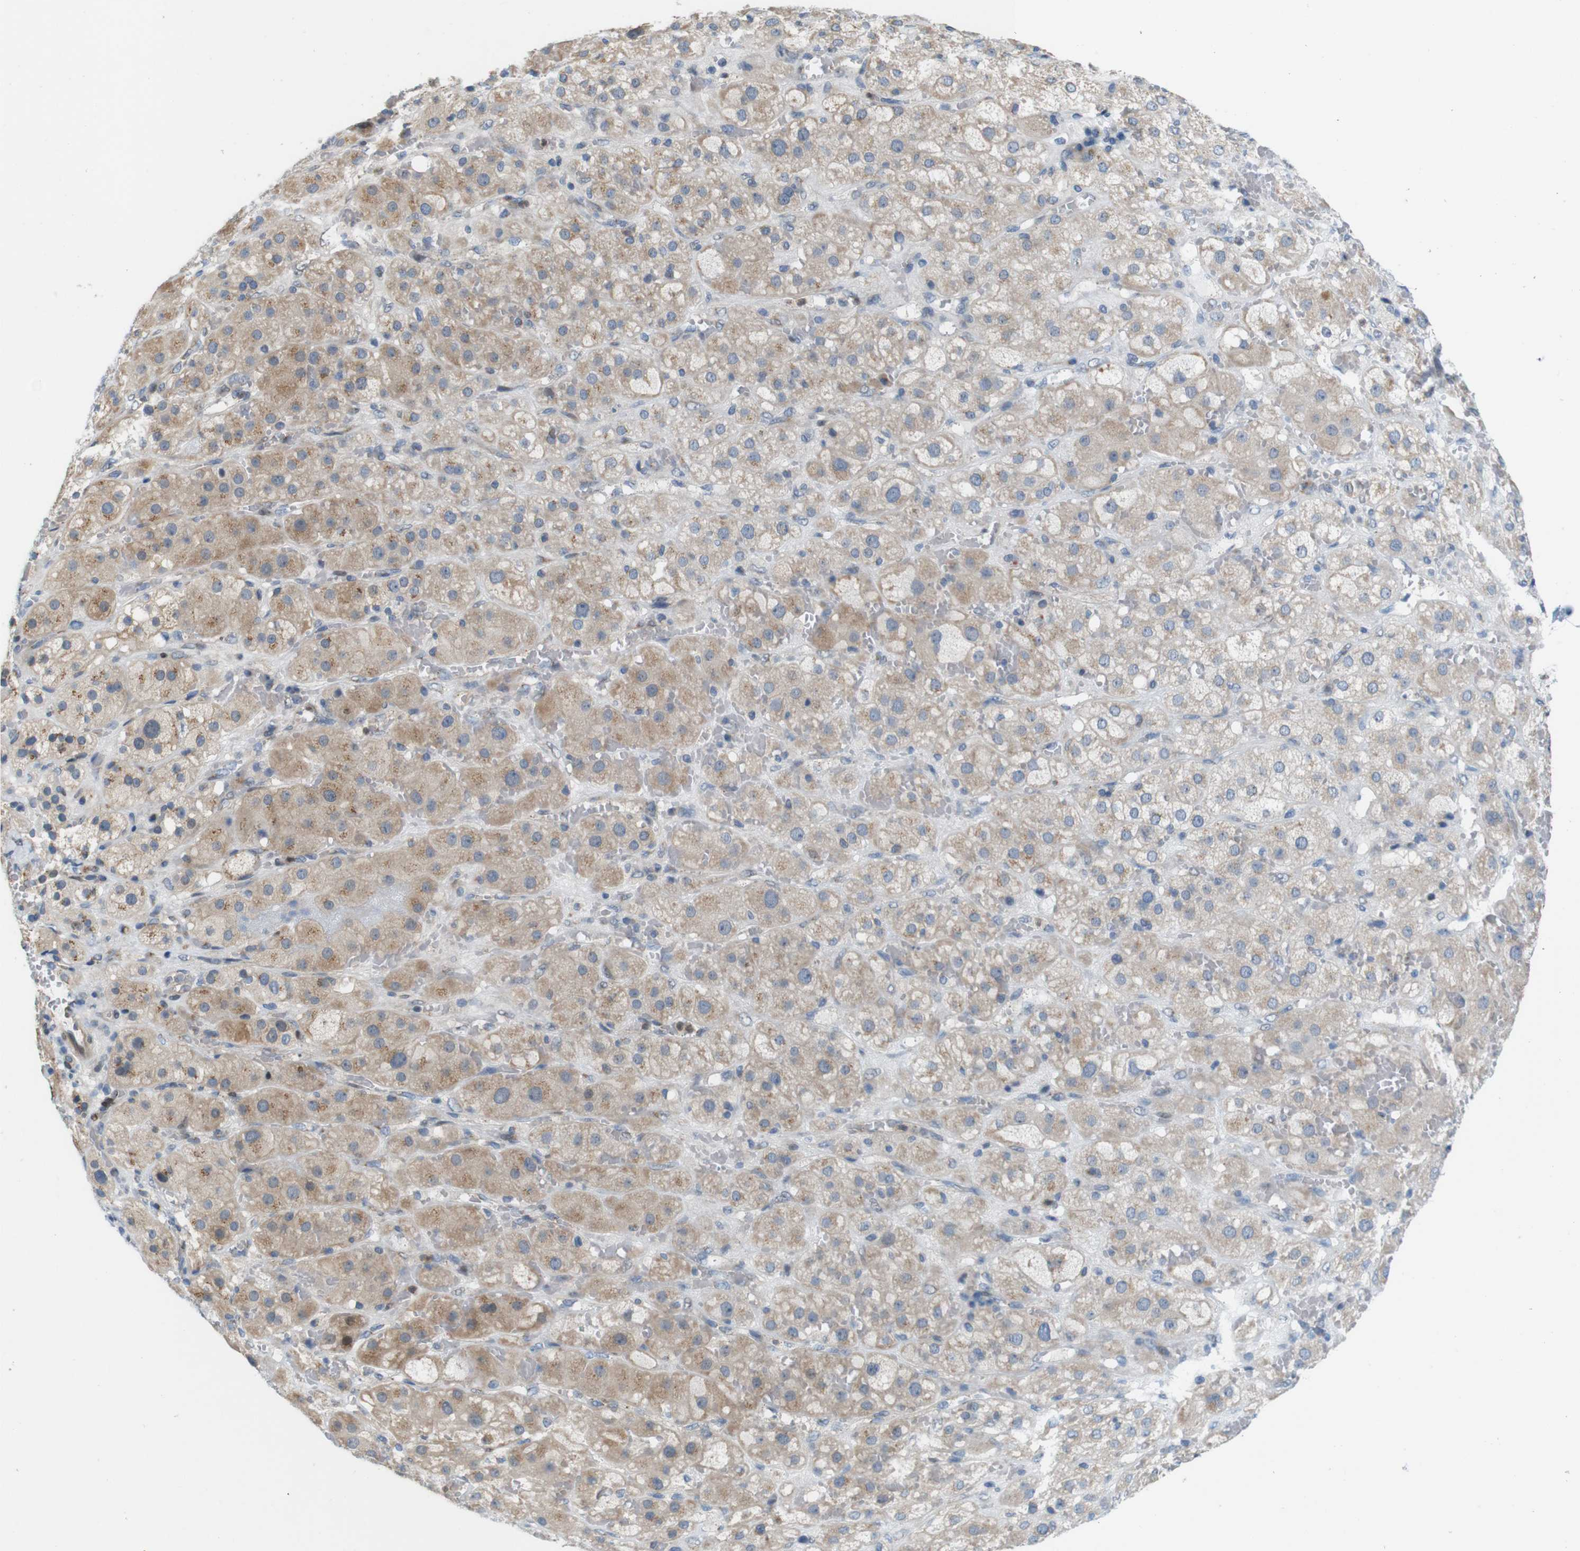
{"staining": {"intensity": "weak", "quantity": ">75%", "location": "cytoplasmic/membranous"}, "tissue": "adrenal gland", "cell_type": "Glandular cells", "image_type": "normal", "snomed": [{"axis": "morphology", "description": "Normal tissue, NOS"}, {"axis": "topography", "description": "Adrenal gland"}], "caption": "Immunohistochemical staining of unremarkable adrenal gland exhibits weak cytoplasmic/membranous protein staining in approximately >75% of glandular cells.", "gene": "SKI", "patient": {"sex": "female", "age": 47}}